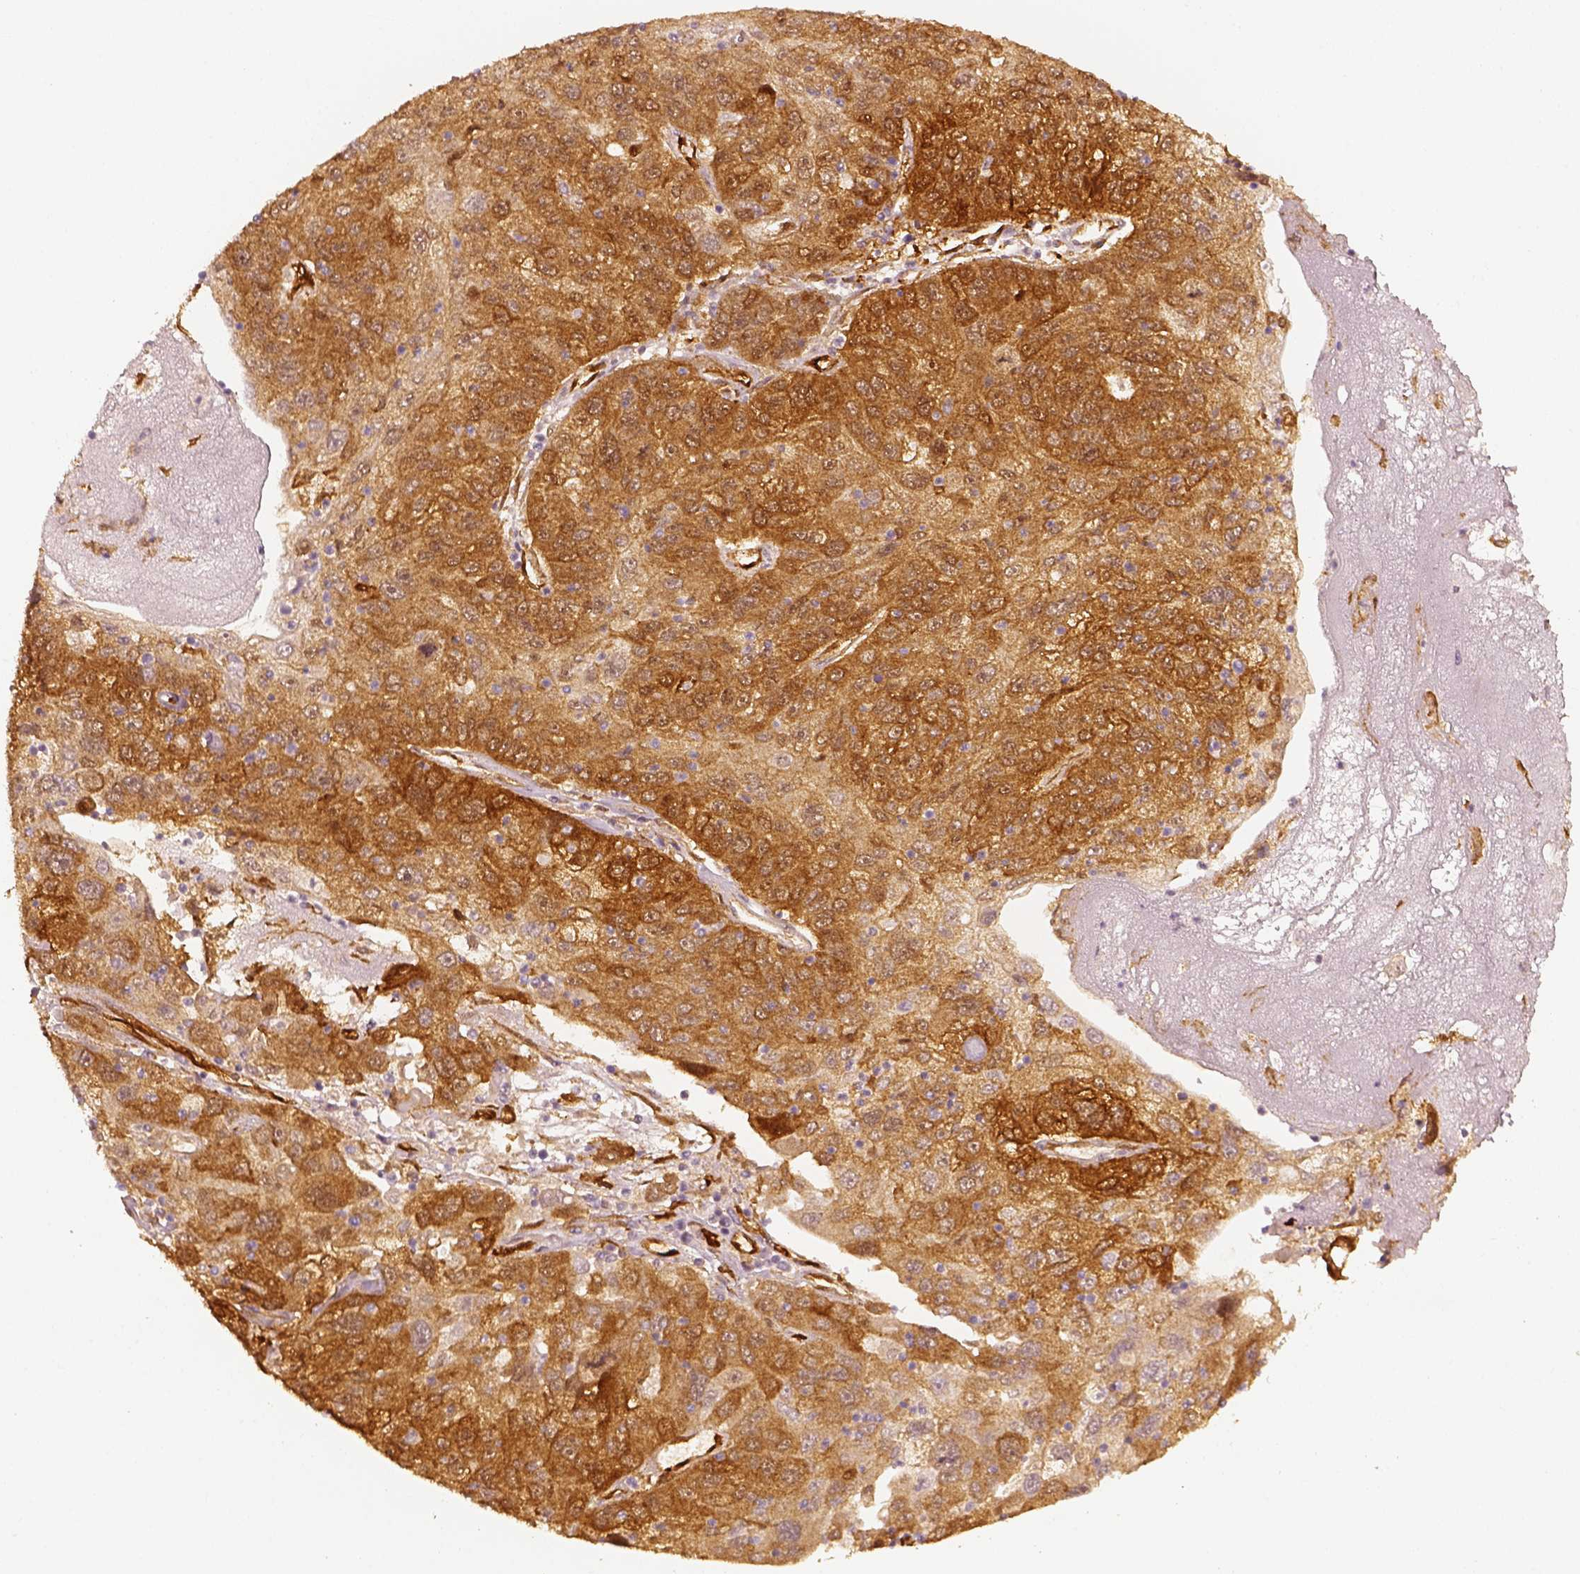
{"staining": {"intensity": "strong", "quantity": ">75%", "location": "cytoplasmic/membranous"}, "tissue": "stomach cancer", "cell_type": "Tumor cells", "image_type": "cancer", "snomed": [{"axis": "morphology", "description": "Adenocarcinoma, NOS"}, {"axis": "topography", "description": "Stomach"}], "caption": "IHC (DAB) staining of stomach cancer (adenocarcinoma) demonstrates strong cytoplasmic/membranous protein positivity in about >75% of tumor cells.", "gene": "FSCN1", "patient": {"sex": "male", "age": 56}}